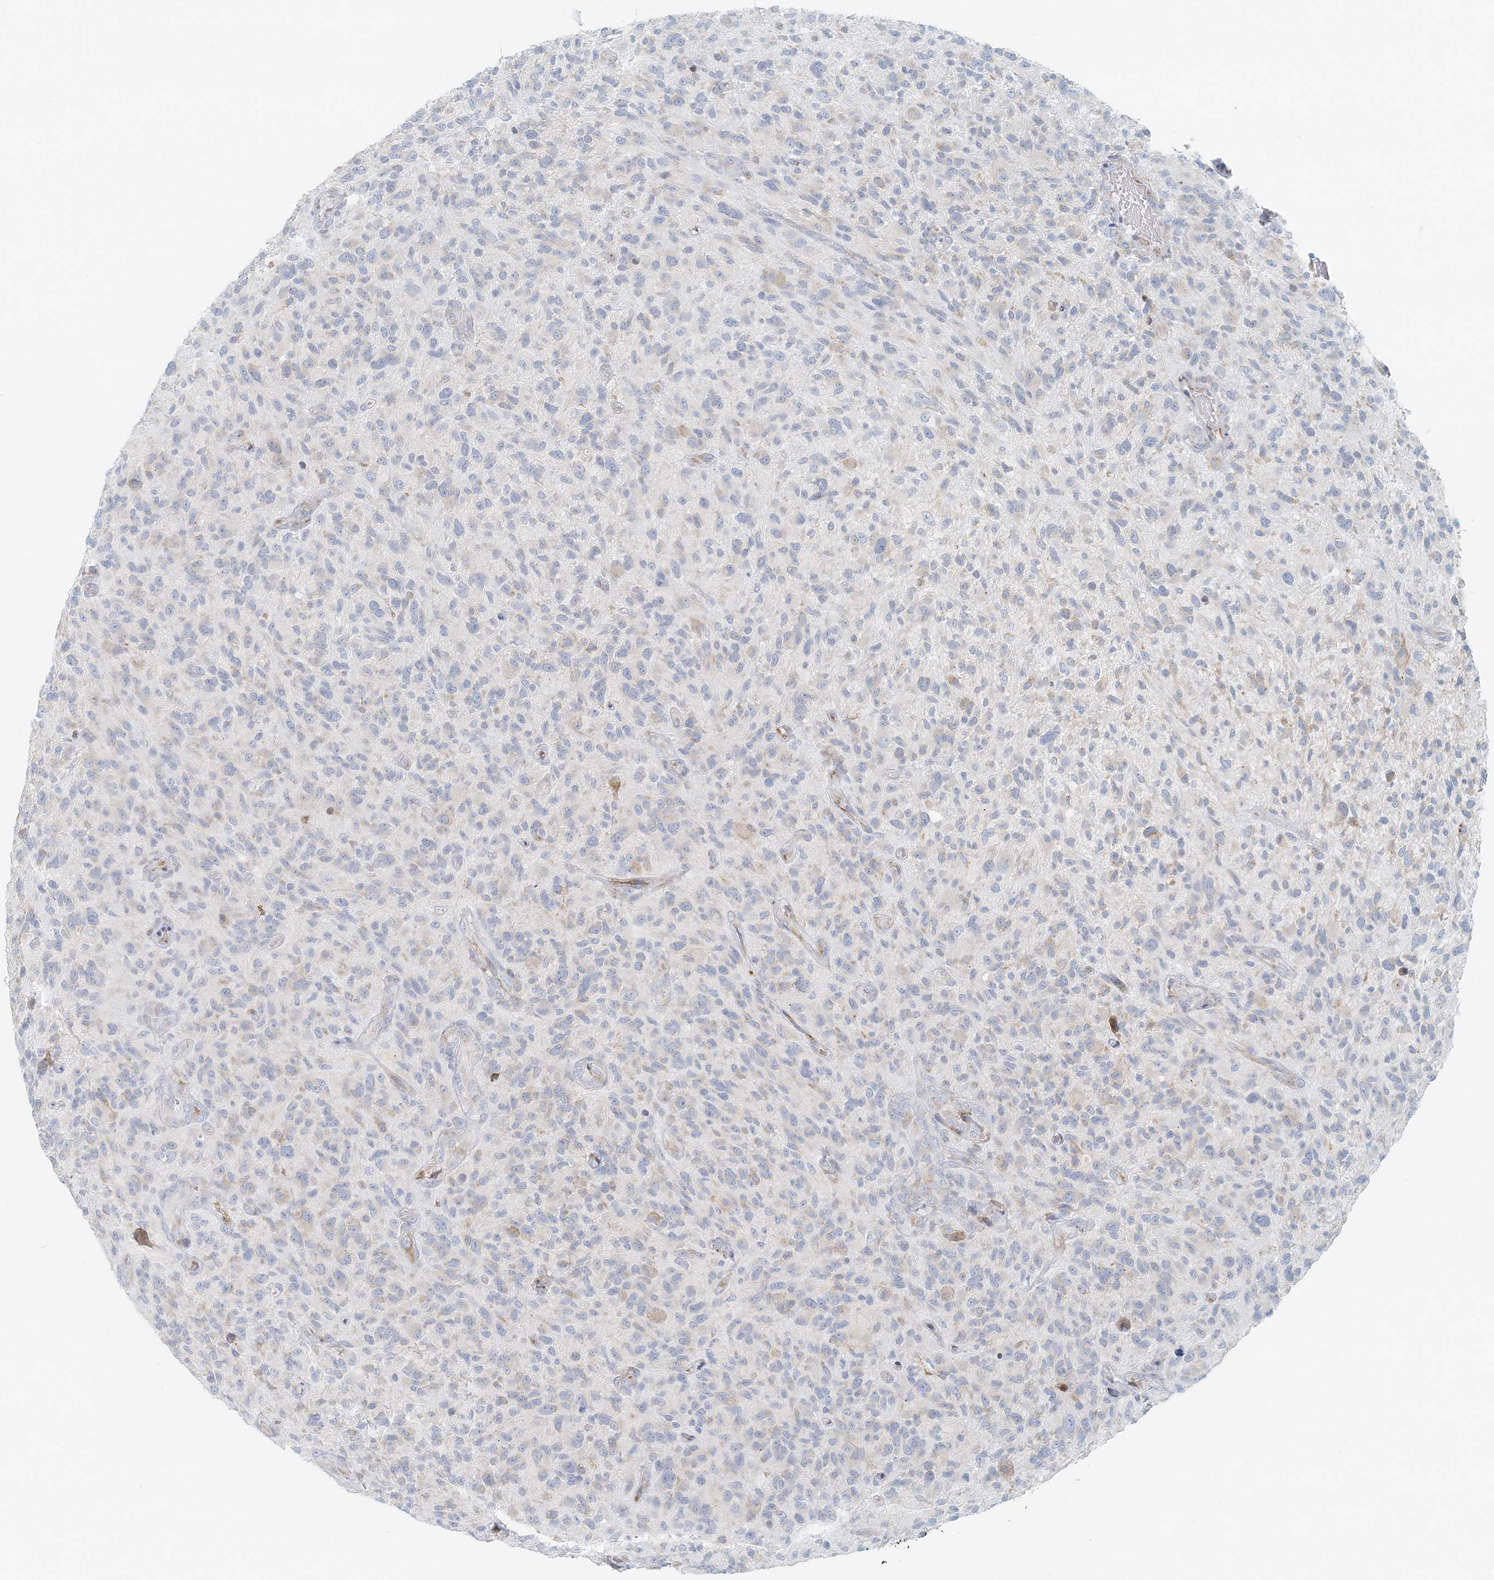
{"staining": {"intensity": "negative", "quantity": "none", "location": "none"}, "tissue": "glioma", "cell_type": "Tumor cells", "image_type": "cancer", "snomed": [{"axis": "morphology", "description": "Glioma, malignant, High grade"}, {"axis": "topography", "description": "Brain"}], "caption": "Tumor cells show no significant protein staining in malignant high-grade glioma.", "gene": "STK11IP", "patient": {"sex": "male", "age": 47}}